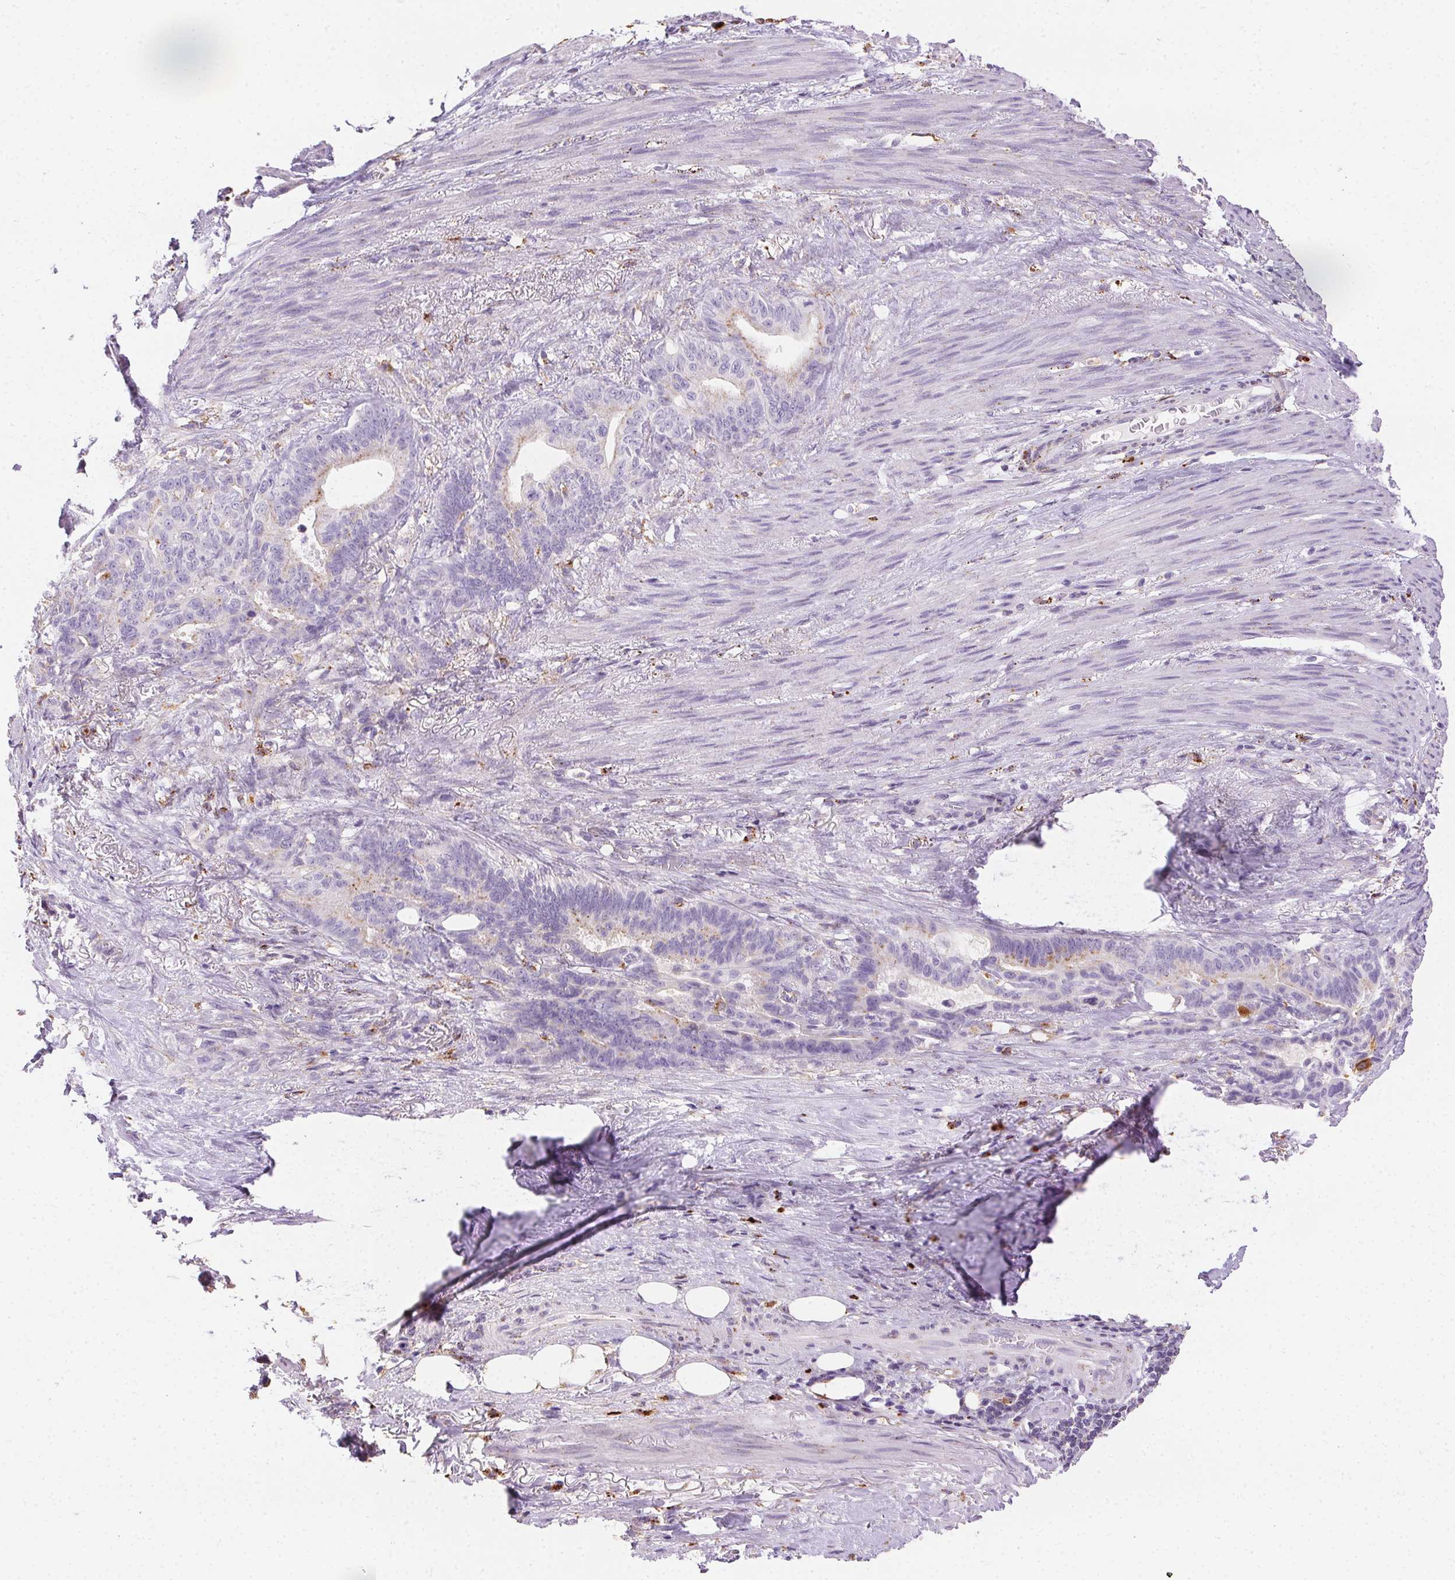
{"staining": {"intensity": "weak", "quantity": "<25%", "location": "cytoplasmic/membranous"}, "tissue": "stomach cancer", "cell_type": "Tumor cells", "image_type": "cancer", "snomed": [{"axis": "morphology", "description": "Normal tissue, NOS"}, {"axis": "morphology", "description": "Adenocarcinoma, NOS"}, {"axis": "topography", "description": "Esophagus"}, {"axis": "topography", "description": "Stomach, upper"}], "caption": "An immunohistochemistry micrograph of adenocarcinoma (stomach) is shown. There is no staining in tumor cells of adenocarcinoma (stomach).", "gene": "SCPEP1", "patient": {"sex": "male", "age": 62}}